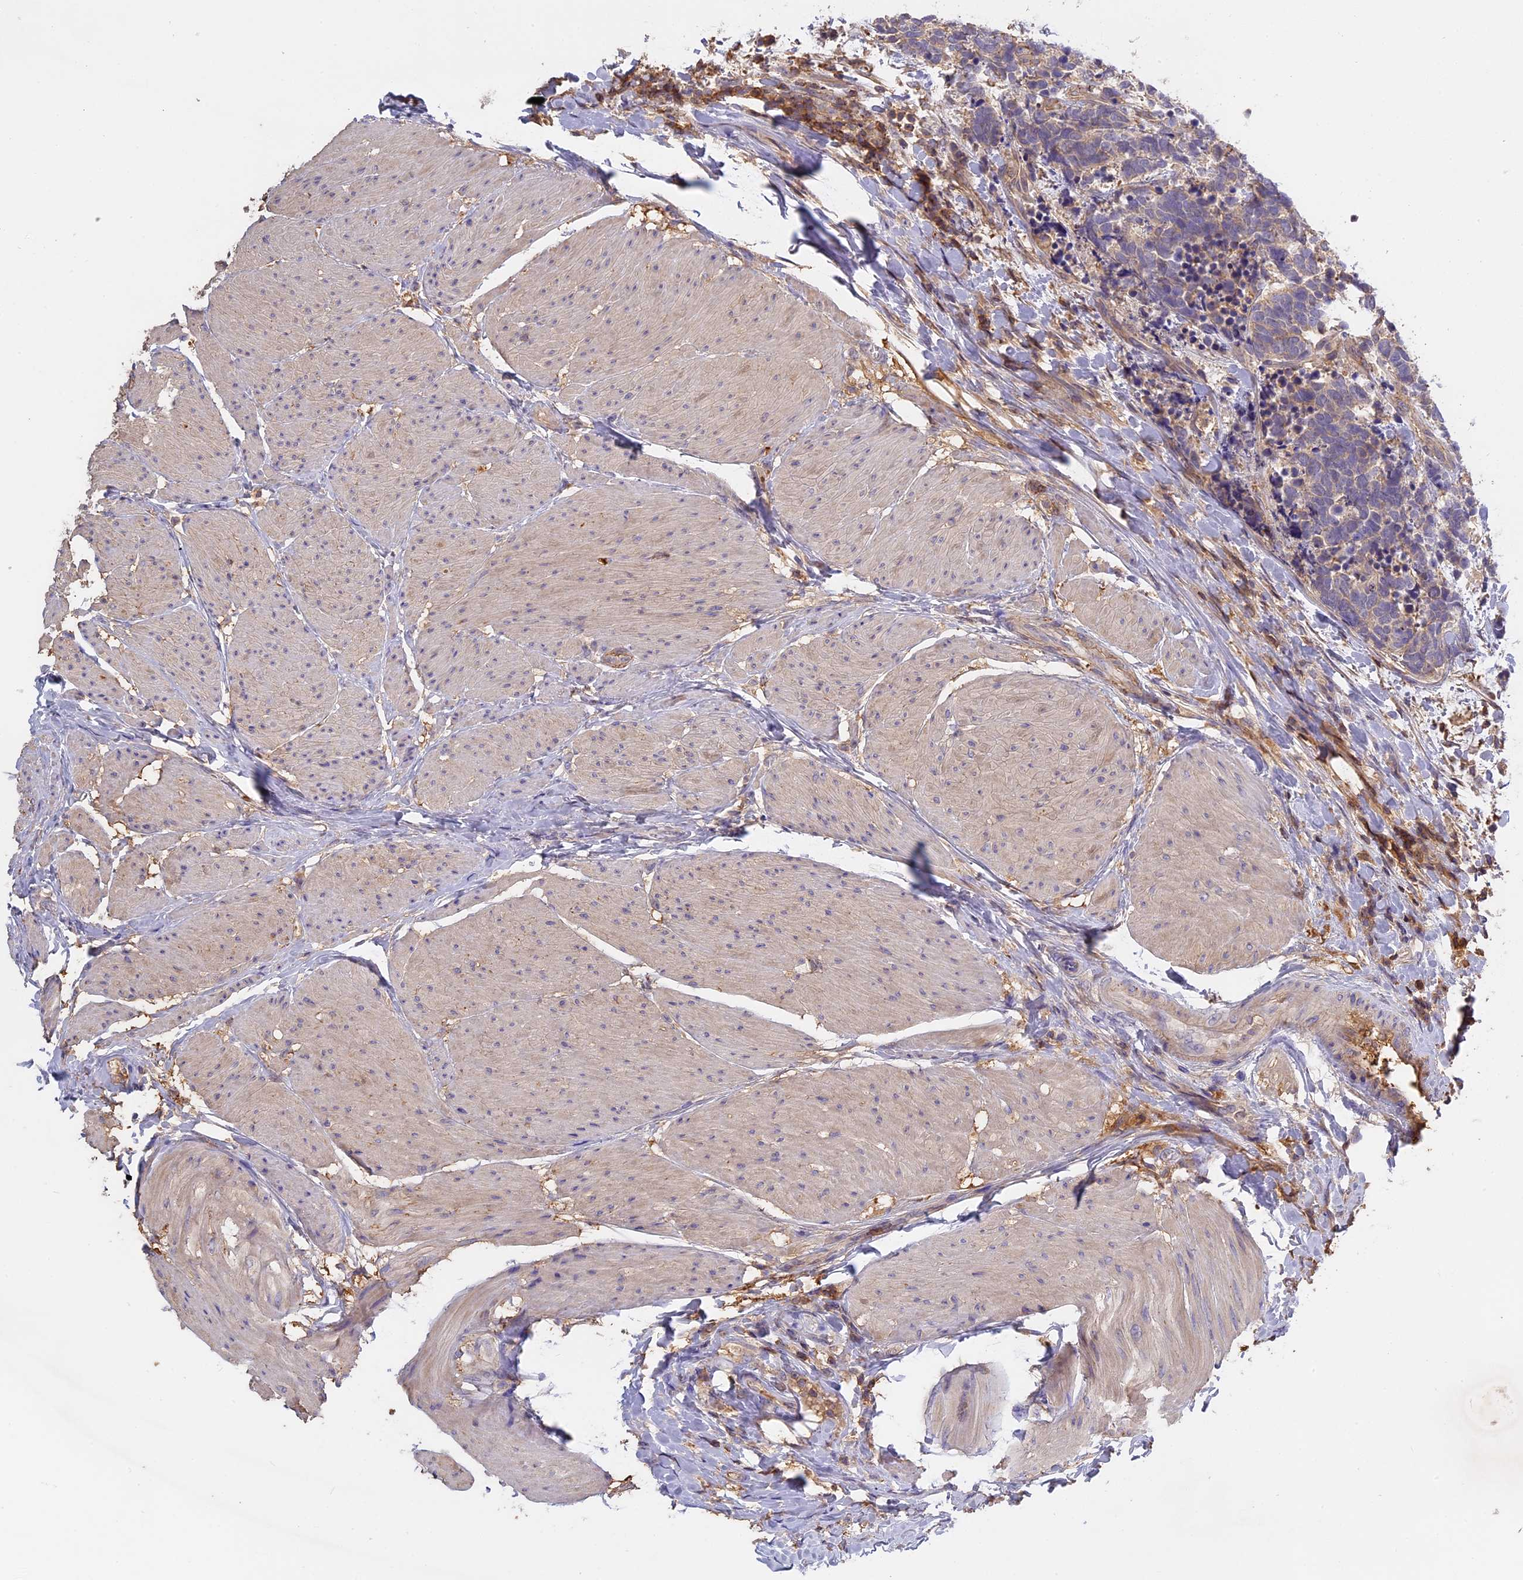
{"staining": {"intensity": "negative", "quantity": "none", "location": "none"}, "tissue": "carcinoid", "cell_type": "Tumor cells", "image_type": "cancer", "snomed": [{"axis": "morphology", "description": "Carcinoma, NOS"}, {"axis": "morphology", "description": "Carcinoid, malignant, NOS"}, {"axis": "topography", "description": "Urinary bladder"}], "caption": "High power microscopy micrograph of an IHC photomicrograph of carcinoma, revealing no significant staining in tumor cells. The staining is performed using DAB (3,3'-diaminobenzidine) brown chromogen with nuclei counter-stained in using hematoxylin.", "gene": "CFAP119", "patient": {"sex": "male", "age": 57}}